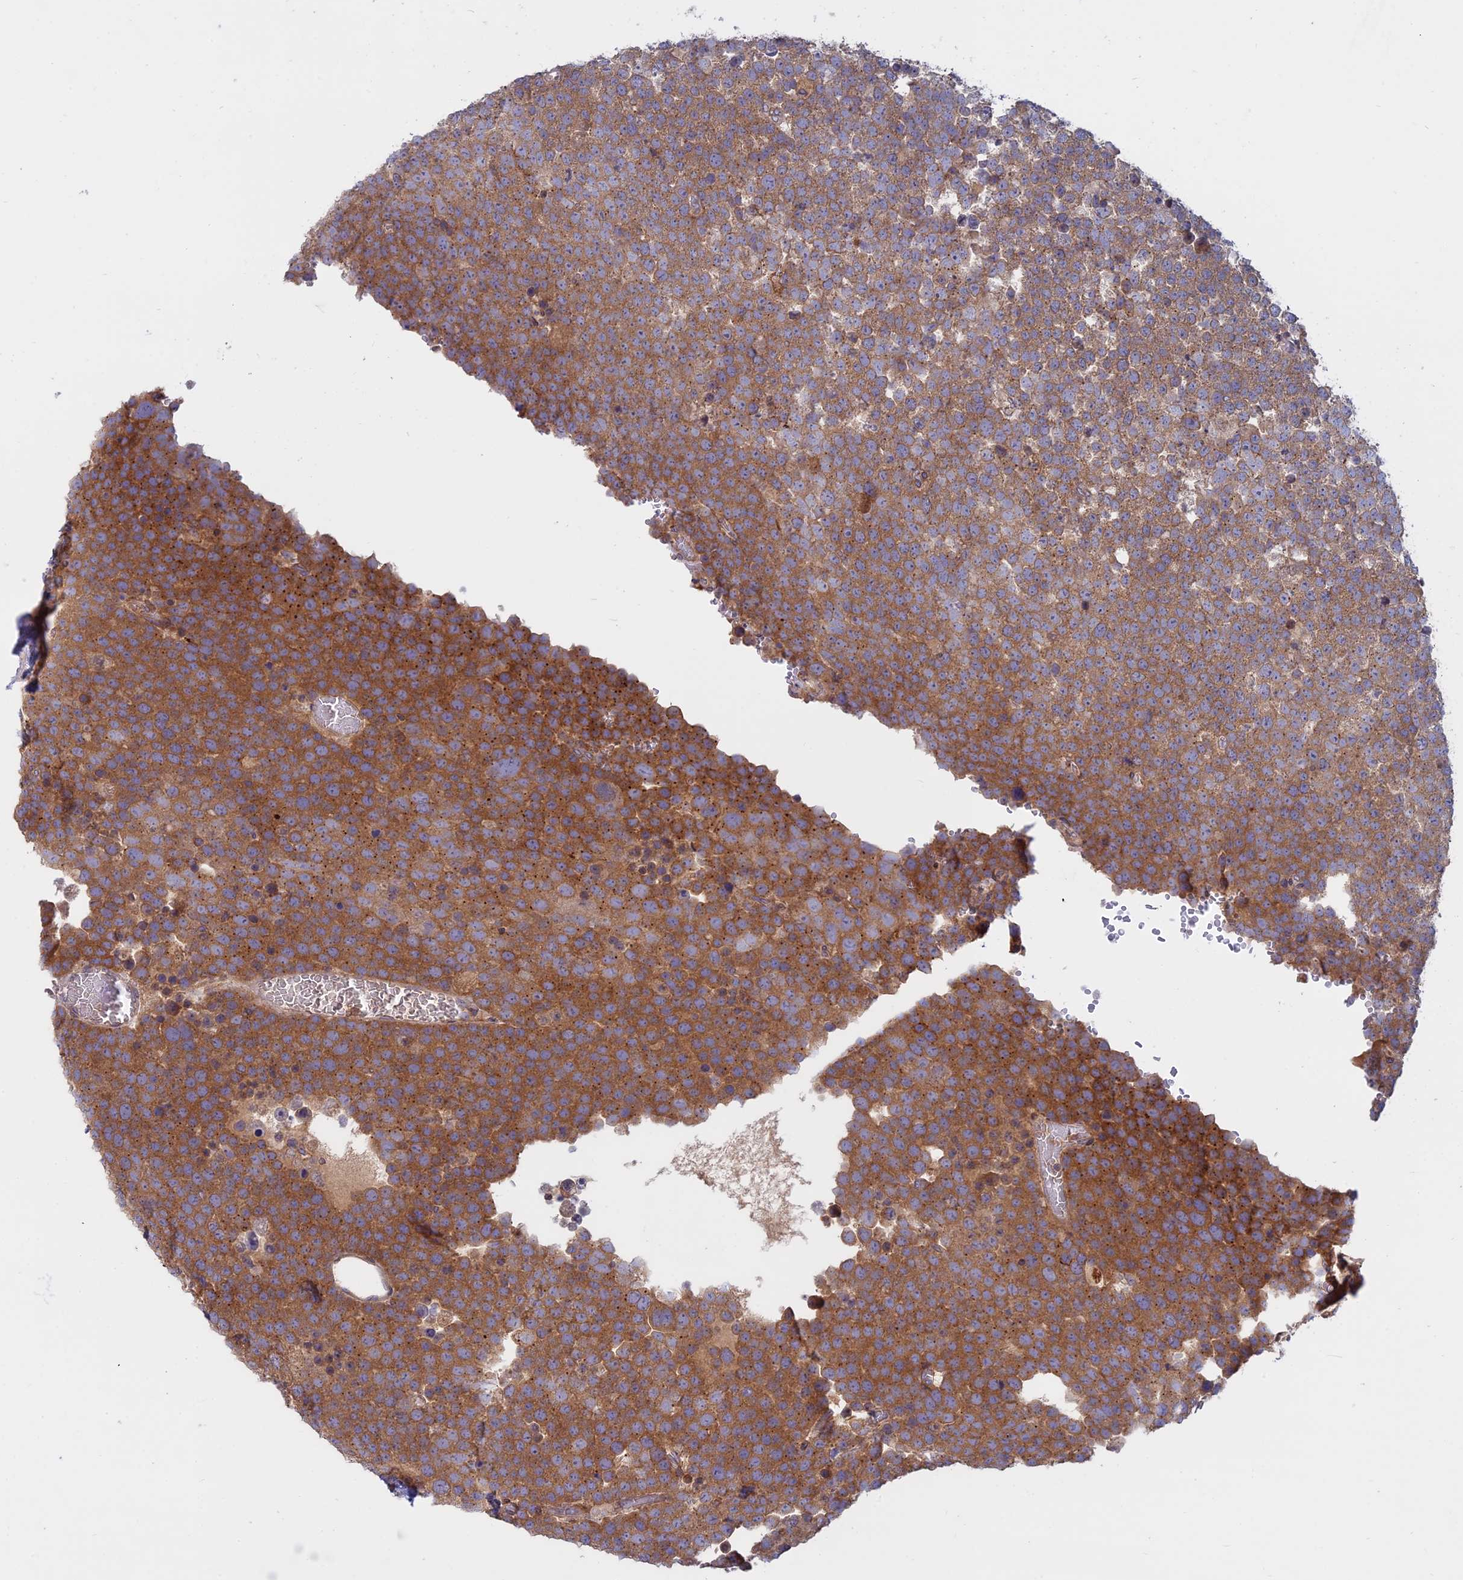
{"staining": {"intensity": "moderate", "quantity": ">75%", "location": "cytoplasmic/membranous"}, "tissue": "testis cancer", "cell_type": "Tumor cells", "image_type": "cancer", "snomed": [{"axis": "morphology", "description": "Seminoma, NOS"}, {"axis": "topography", "description": "Testis"}], "caption": "Moderate cytoplasmic/membranous protein positivity is present in approximately >75% of tumor cells in seminoma (testis).", "gene": "TMEM208", "patient": {"sex": "male", "age": 71}}